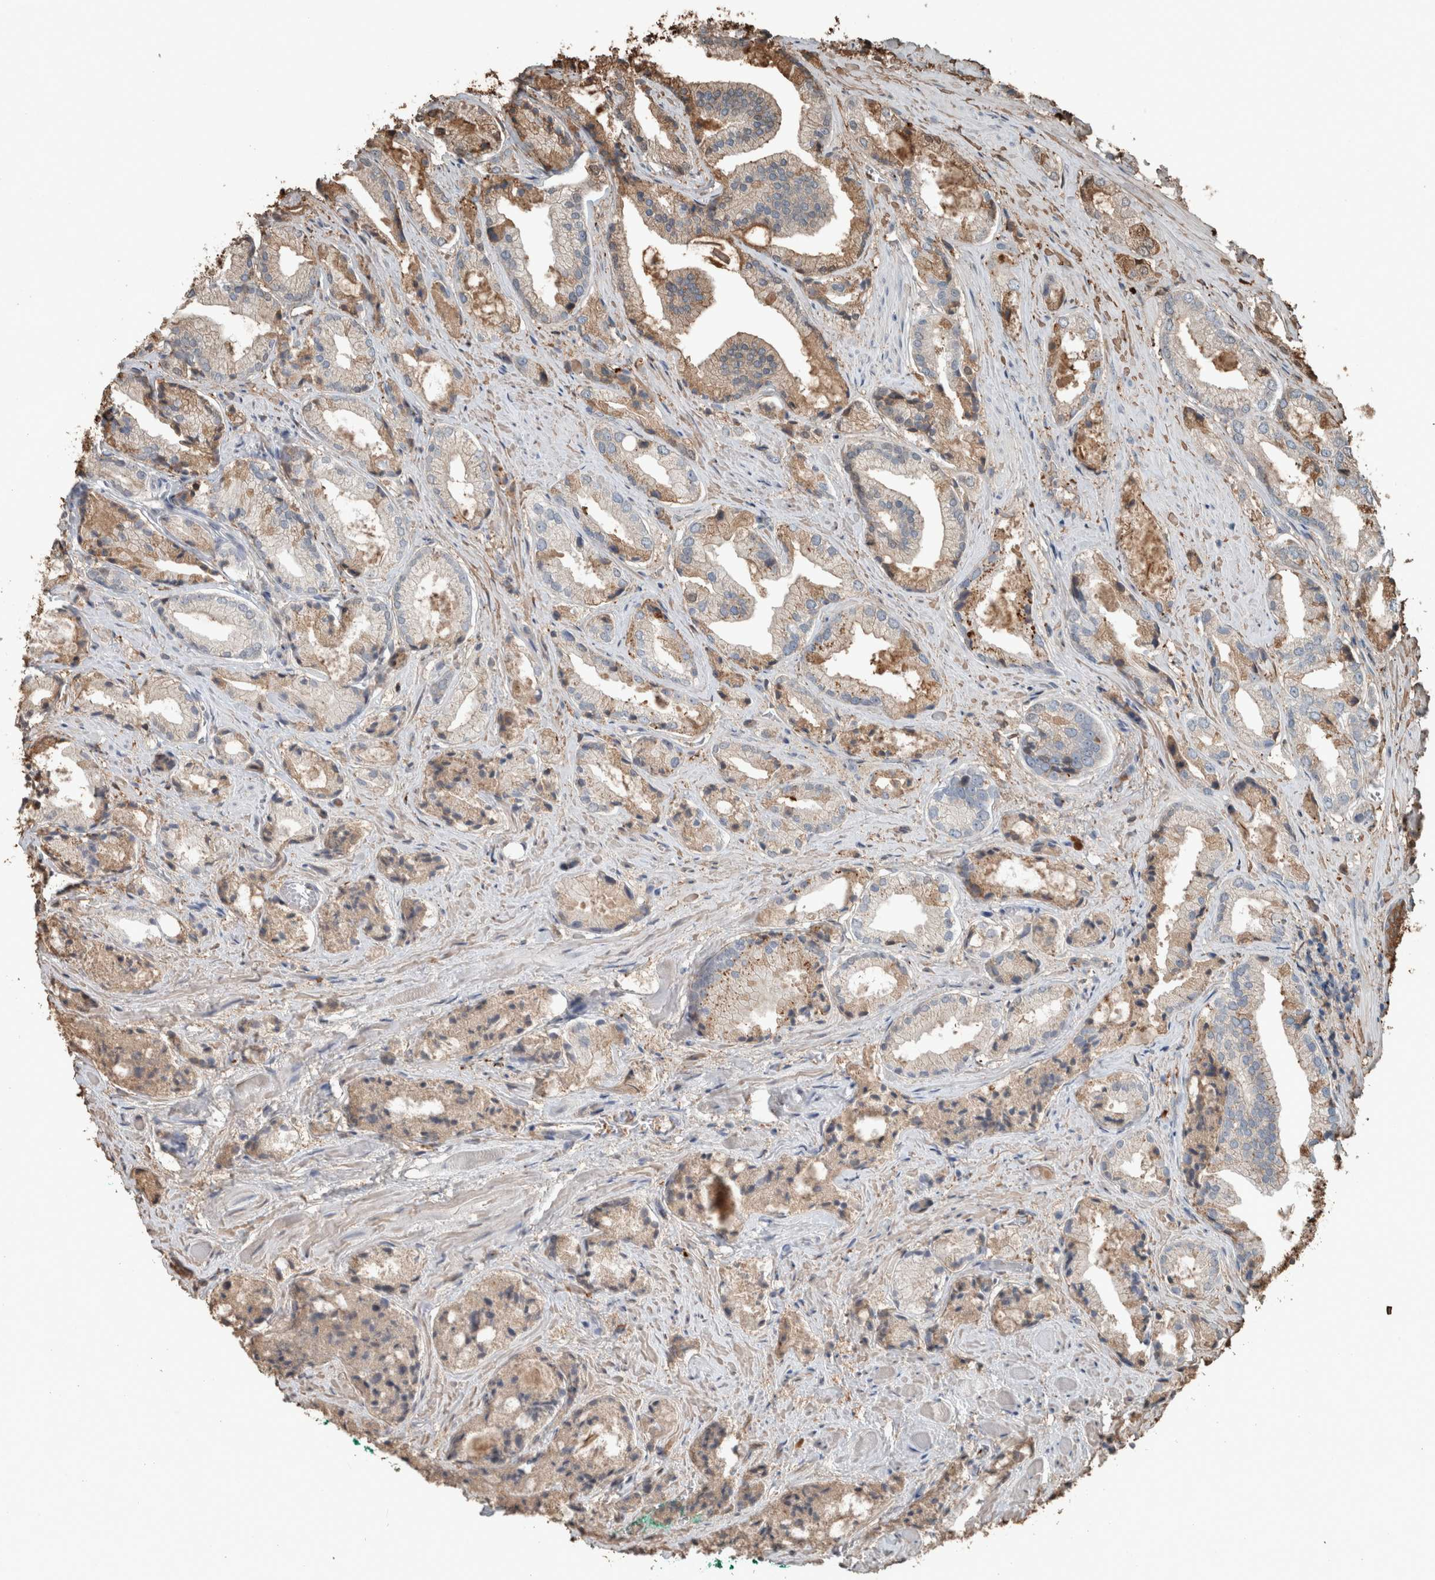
{"staining": {"intensity": "weak", "quantity": ">75%", "location": "cytoplasmic/membranous"}, "tissue": "prostate cancer", "cell_type": "Tumor cells", "image_type": "cancer", "snomed": [{"axis": "morphology", "description": "Adenocarcinoma, Low grade"}, {"axis": "topography", "description": "Prostate"}], "caption": "This histopathology image shows immunohistochemistry (IHC) staining of prostate cancer (adenocarcinoma (low-grade)), with low weak cytoplasmic/membranous staining in approximately >75% of tumor cells.", "gene": "USP34", "patient": {"sex": "male", "age": 62}}